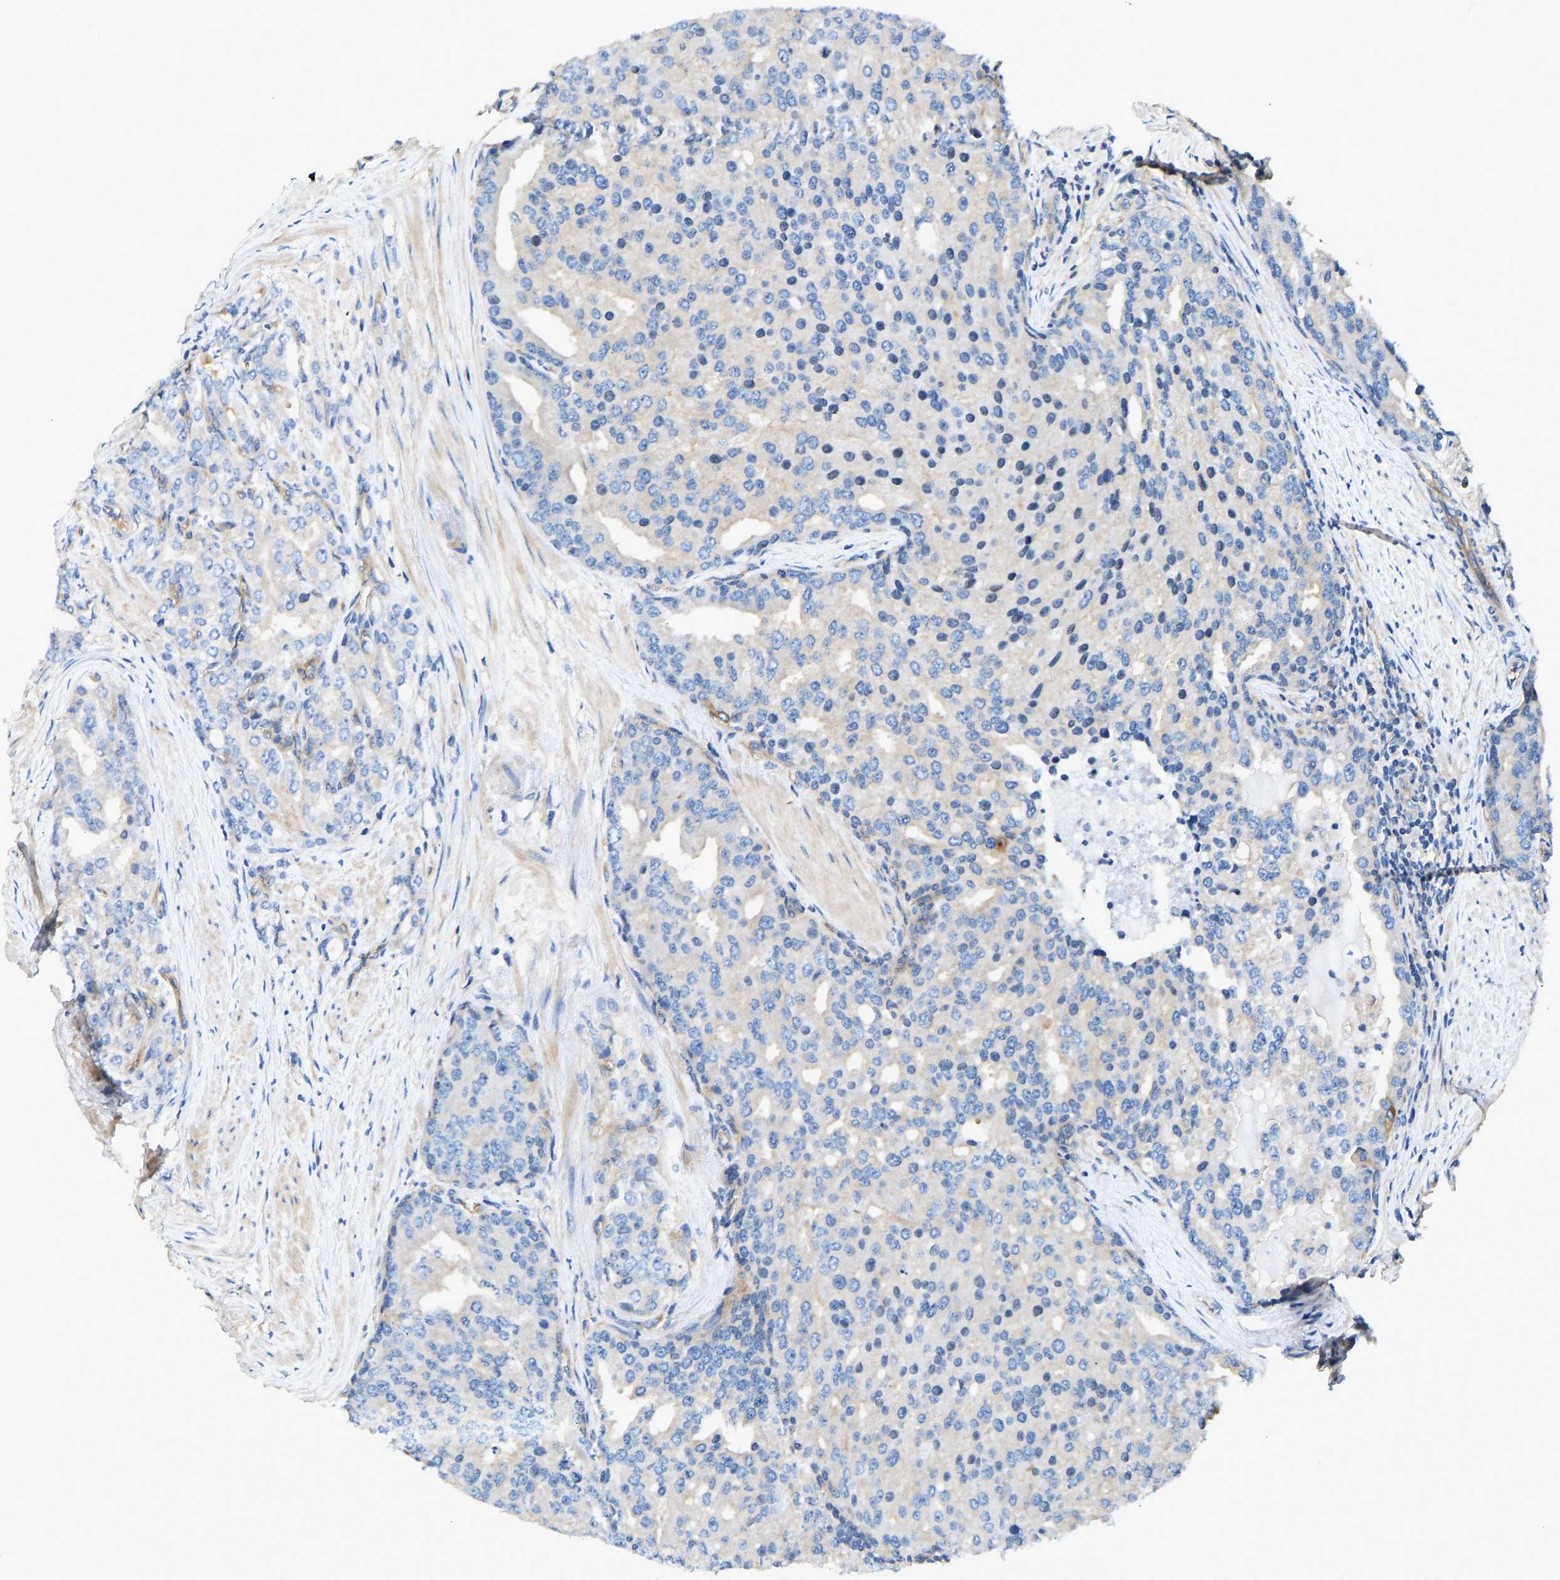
{"staining": {"intensity": "negative", "quantity": "none", "location": "none"}, "tissue": "prostate cancer", "cell_type": "Tumor cells", "image_type": "cancer", "snomed": [{"axis": "morphology", "description": "Adenocarcinoma, High grade"}, {"axis": "topography", "description": "Prostate"}], "caption": "An immunohistochemistry (IHC) photomicrograph of high-grade adenocarcinoma (prostate) is shown. There is no staining in tumor cells of high-grade adenocarcinoma (prostate).", "gene": "CHAD", "patient": {"sex": "male", "age": 50}}